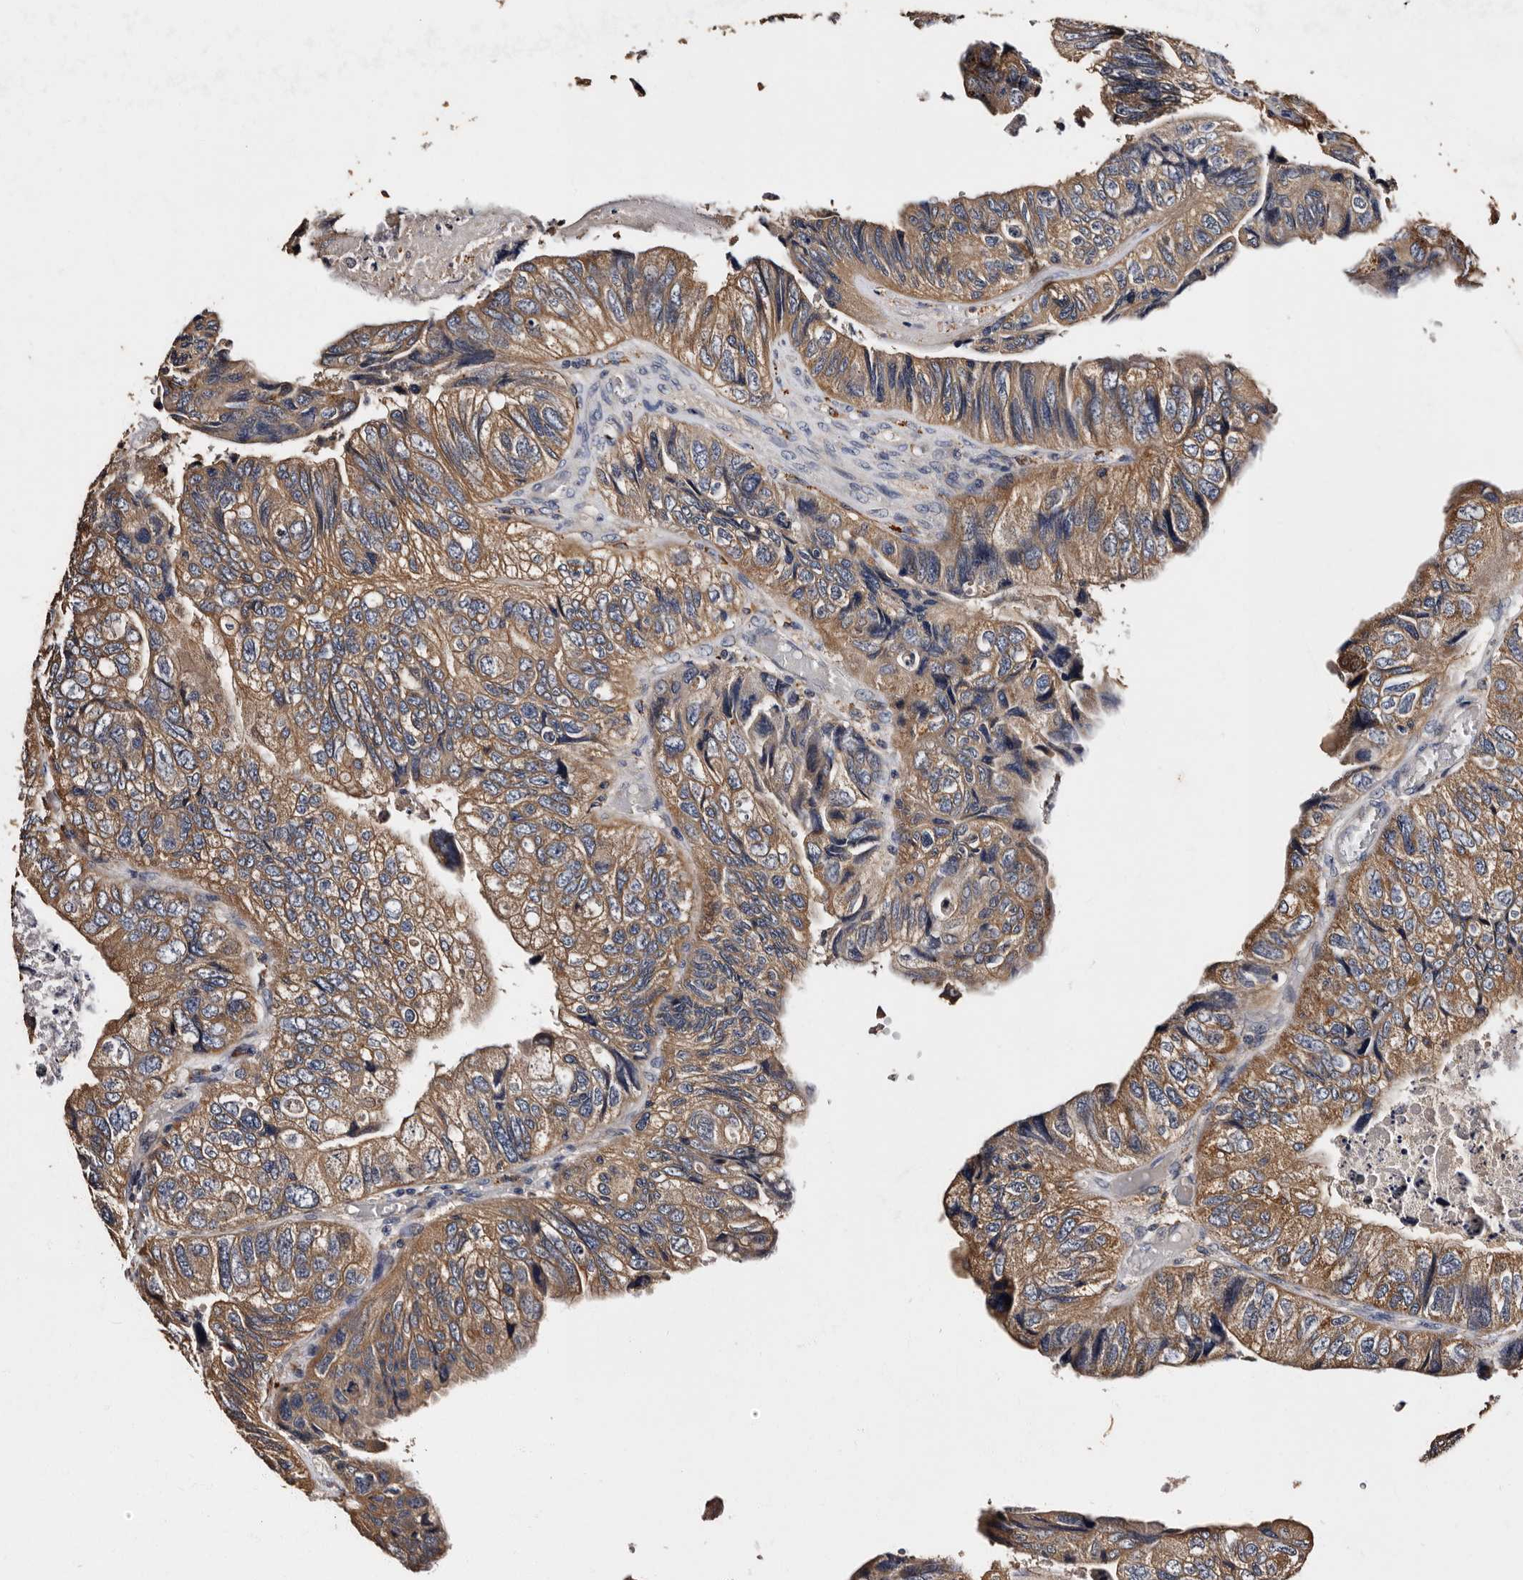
{"staining": {"intensity": "moderate", "quantity": ">75%", "location": "cytoplasmic/membranous"}, "tissue": "colorectal cancer", "cell_type": "Tumor cells", "image_type": "cancer", "snomed": [{"axis": "morphology", "description": "Adenocarcinoma, NOS"}, {"axis": "topography", "description": "Rectum"}], "caption": "Moderate cytoplasmic/membranous expression for a protein is present in about >75% of tumor cells of colorectal cancer using immunohistochemistry (IHC).", "gene": "ADCK5", "patient": {"sex": "male", "age": 63}}